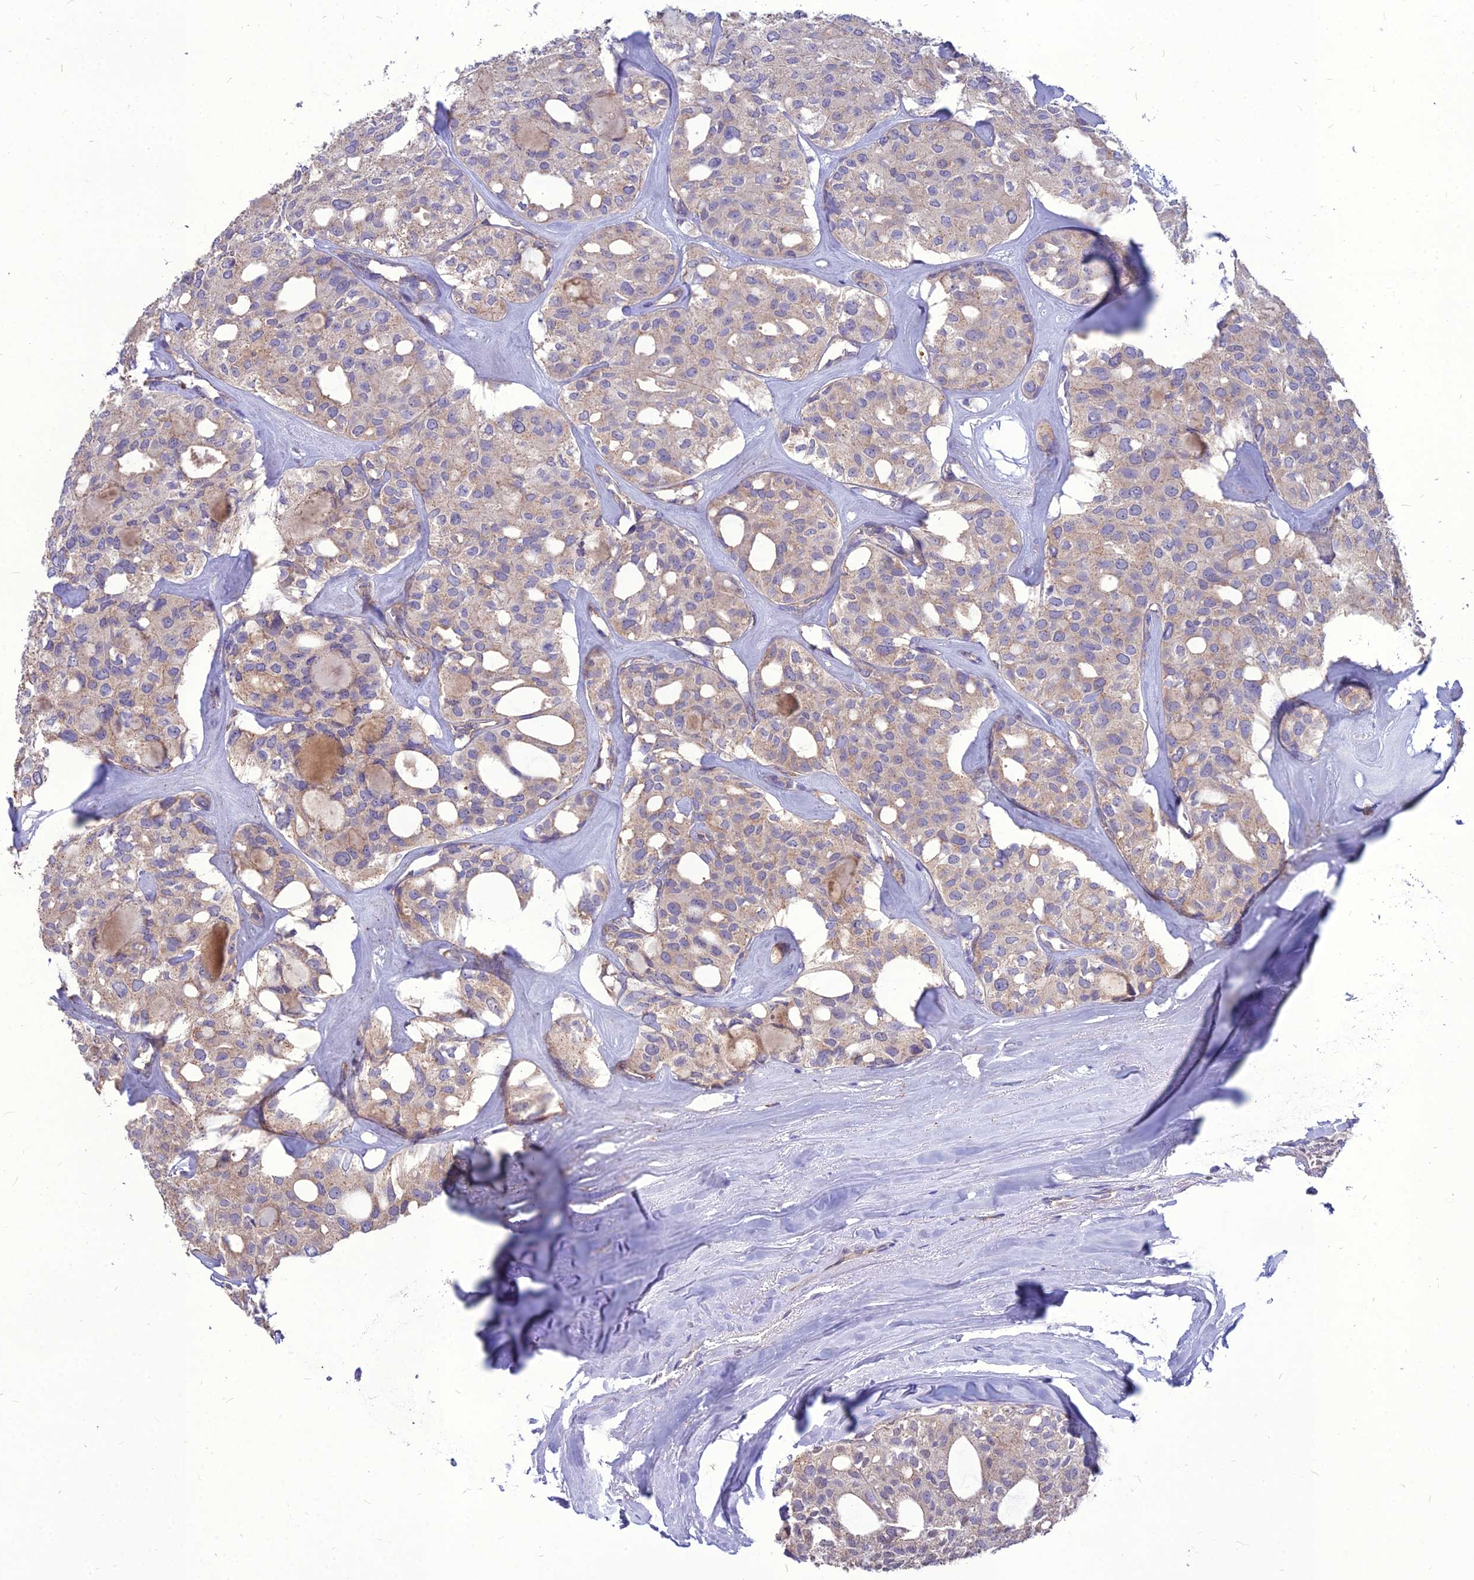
{"staining": {"intensity": "negative", "quantity": "none", "location": "none"}, "tissue": "thyroid cancer", "cell_type": "Tumor cells", "image_type": "cancer", "snomed": [{"axis": "morphology", "description": "Follicular adenoma carcinoma, NOS"}, {"axis": "topography", "description": "Thyroid gland"}], "caption": "The IHC micrograph has no significant staining in tumor cells of thyroid follicular adenoma carcinoma tissue. Nuclei are stained in blue.", "gene": "PCED1B", "patient": {"sex": "male", "age": 75}}